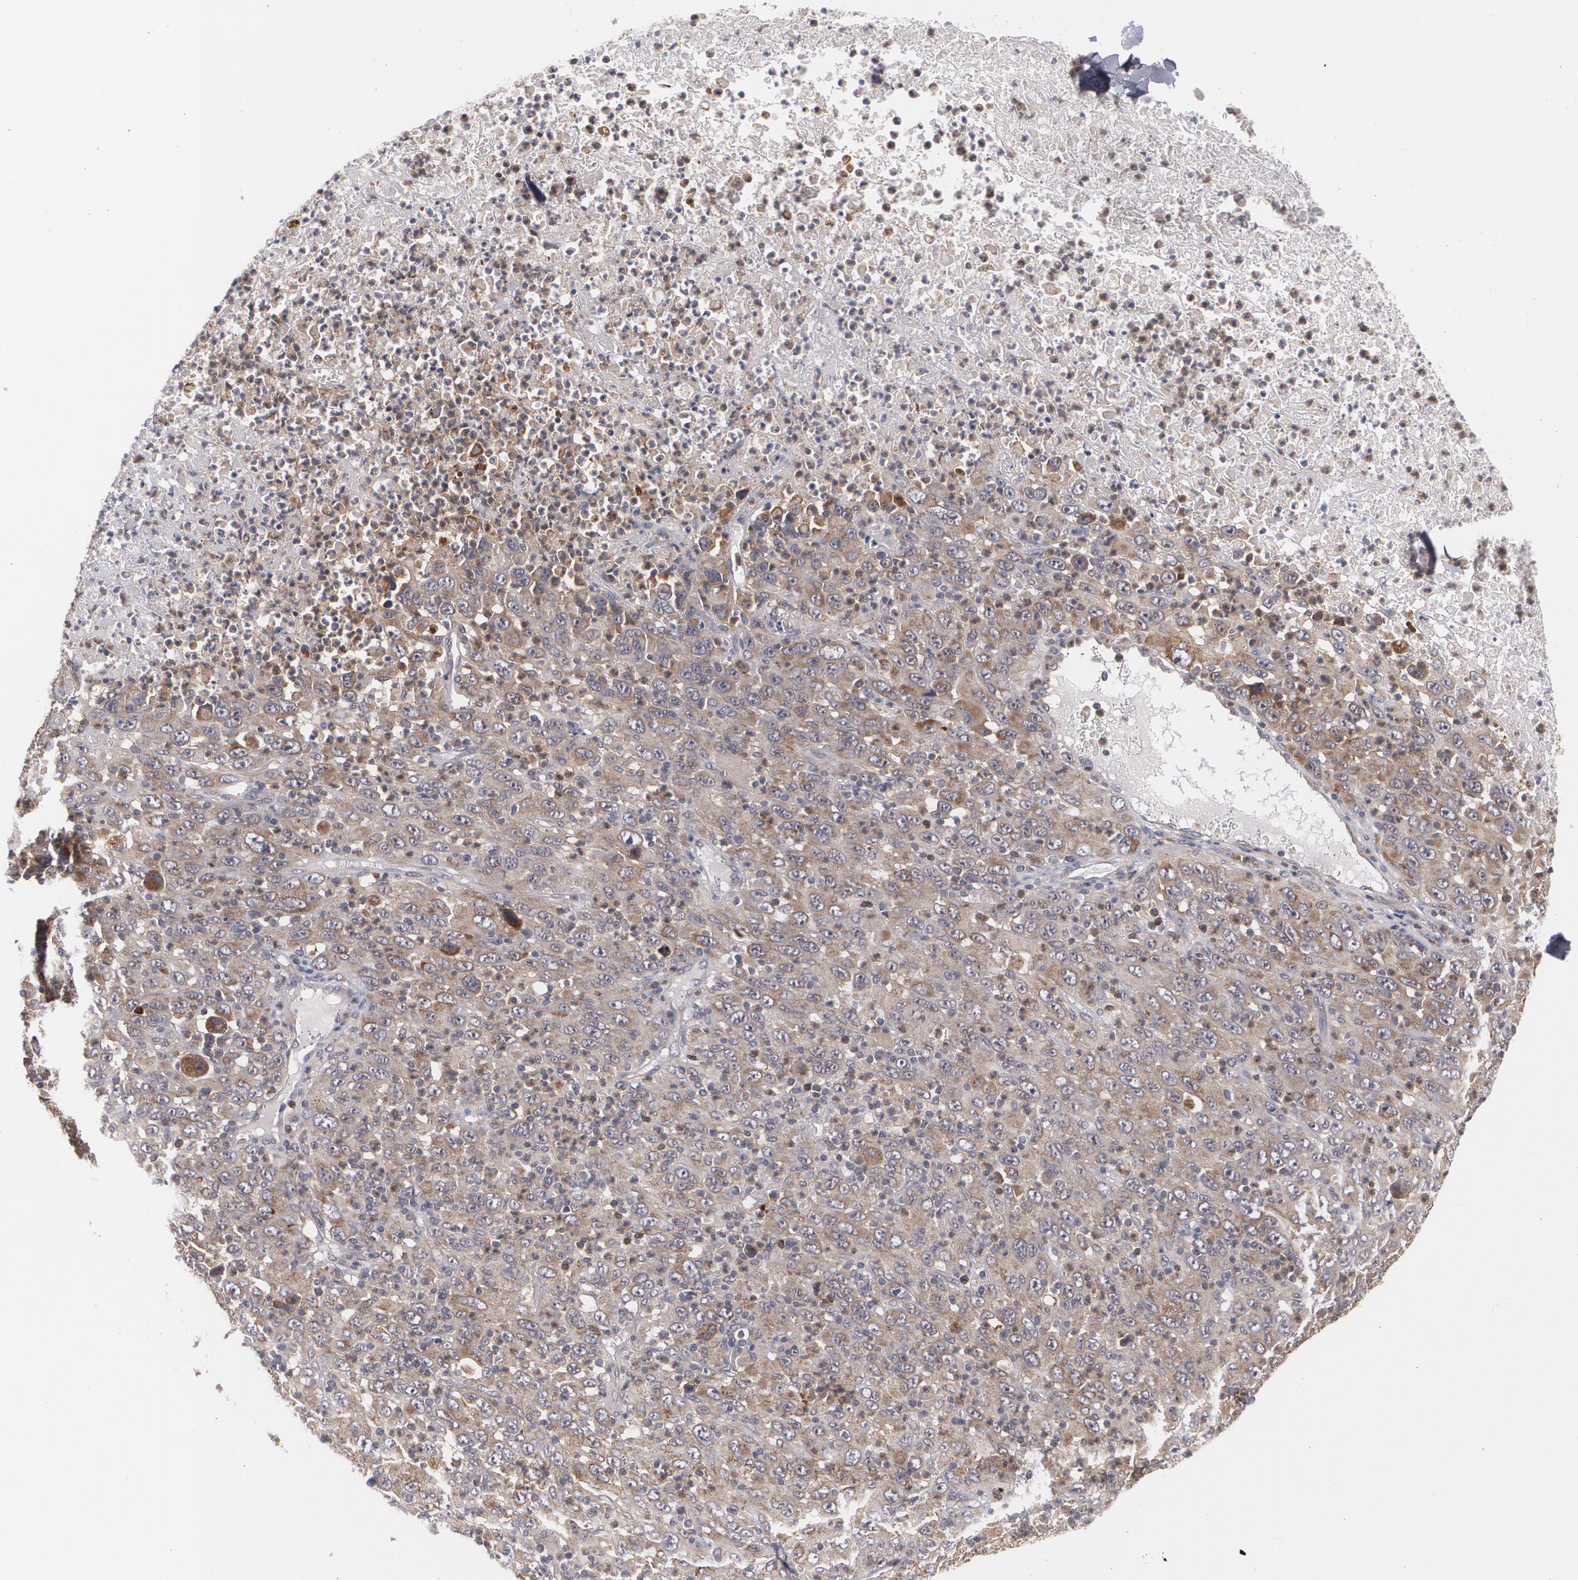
{"staining": {"intensity": "moderate", "quantity": ">75%", "location": "cytoplasmic/membranous"}, "tissue": "melanoma", "cell_type": "Tumor cells", "image_type": "cancer", "snomed": [{"axis": "morphology", "description": "Malignant melanoma, Metastatic site"}, {"axis": "topography", "description": "Skin"}], "caption": "A brown stain highlights moderate cytoplasmic/membranous positivity of a protein in malignant melanoma (metastatic site) tumor cells.", "gene": "BMP6", "patient": {"sex": "female", "age": 56}}